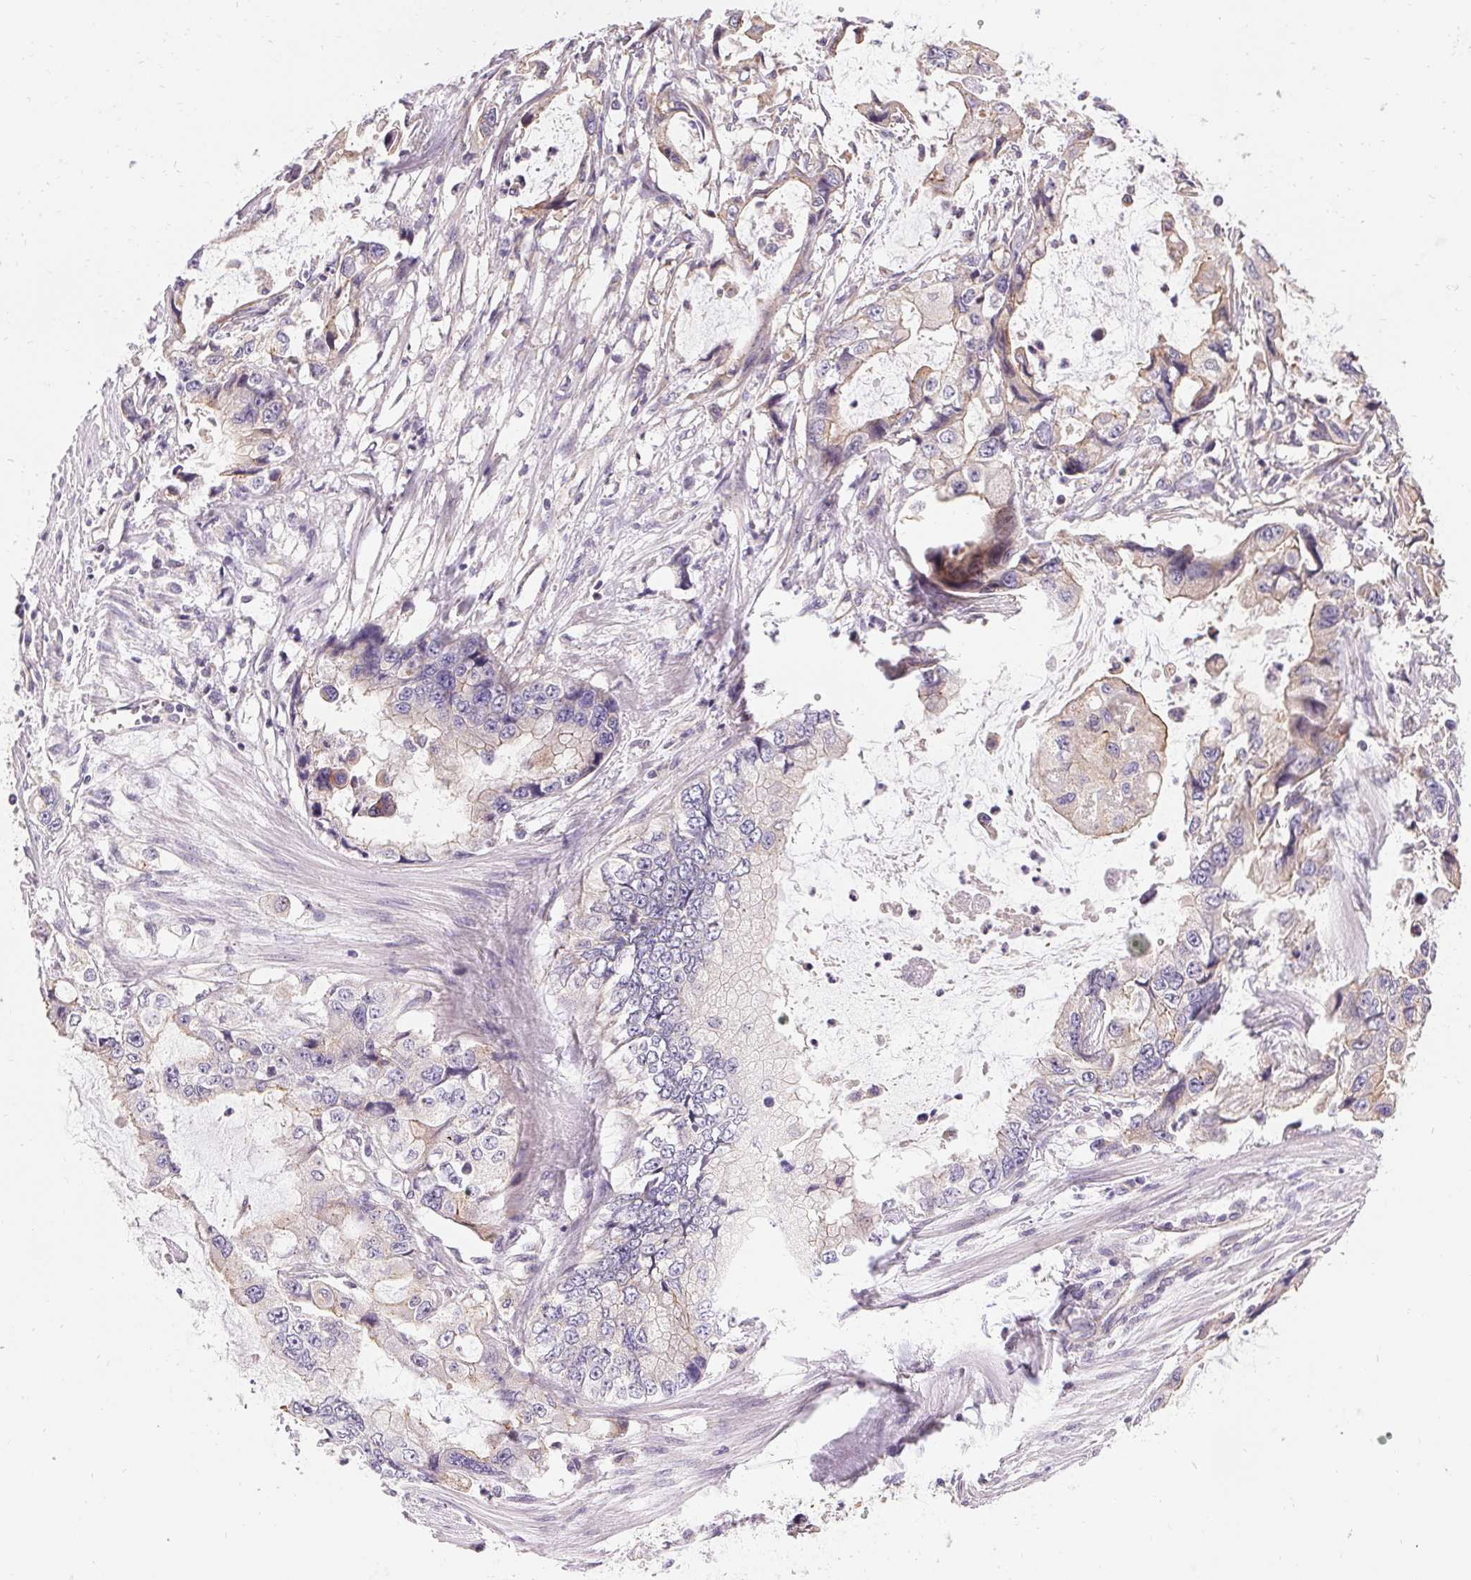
{"staining": {"intensity": "negative", "quantity": "none", "location": "none"}, "tissue": "stomach cancer", "cell_type": "Tumor cells", "image_type": "cancer", "snomed": [{"axis": "morphology", "description": "Adenocarcinoma, NOS"}, {"axis": "topography", "description": "Pancreas"}, {"axis": "topography", "description": "Stomach, upper"}, {"axis": "topography", "description": "Stomach"}], "caption": "A micrograph of adenocarcinoma (stomach) stained for a protein exhibits no brown staining in tumor cells.", "gene": "APLP1", "patient": {"sex": "male", "age": 77}}